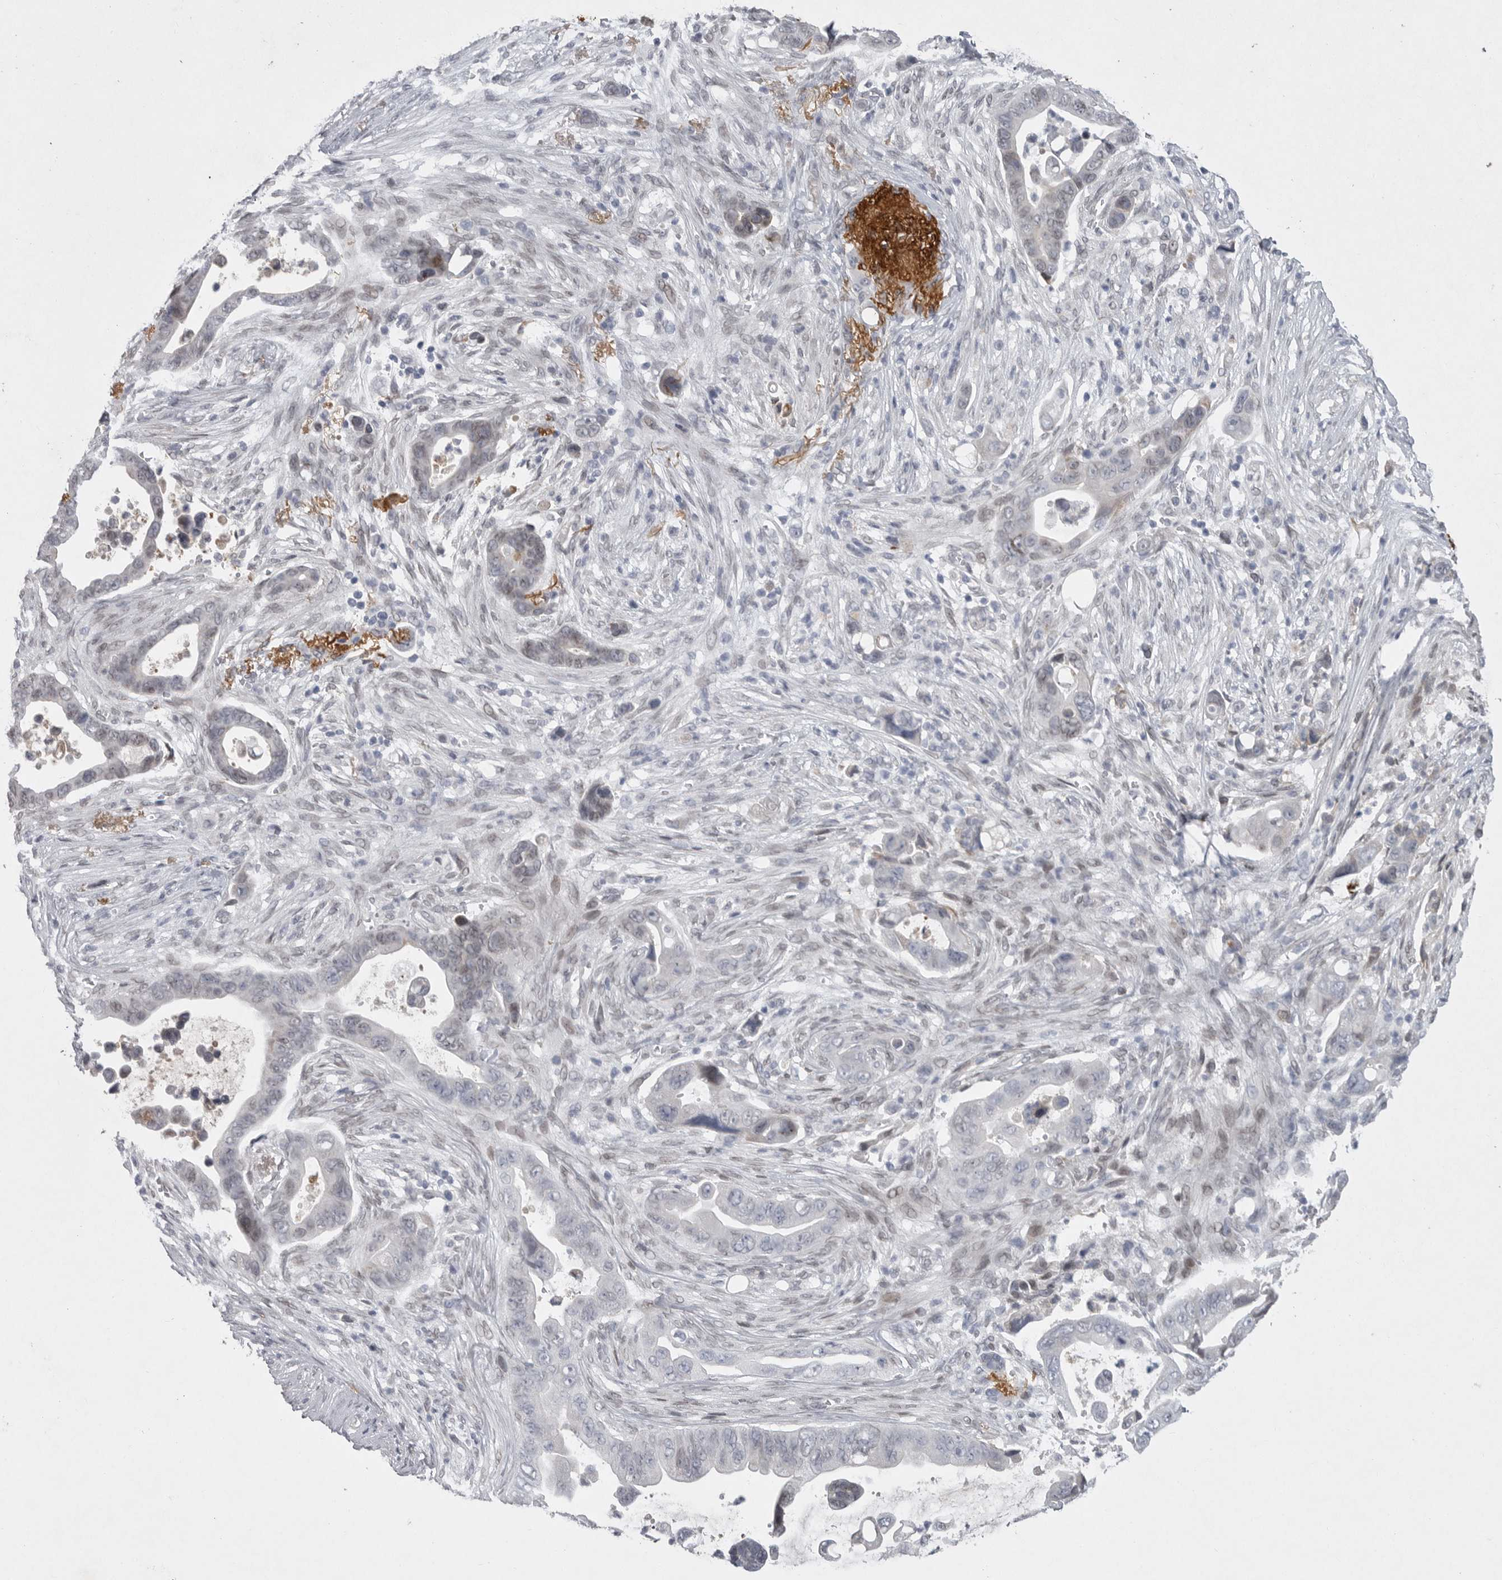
{"staining": {"intensity": "weak", "quantity": "<25%", "location": "nuclear"}, "tissue": "pancreatic cancer", "cell_type": "Tumor cells", "image_type": "cancer", "snomed": [{"axis": "morphology", "description": "Adenocarcinoma, NOS"}, {"axis": "topography", "description": "Pancreas"}], "caption": "Tumor cells show no significant protein staining in adenocarcinoma (pancreatic).", "gene": "CRP", "patient": {"sex": "female", "age": 72}}